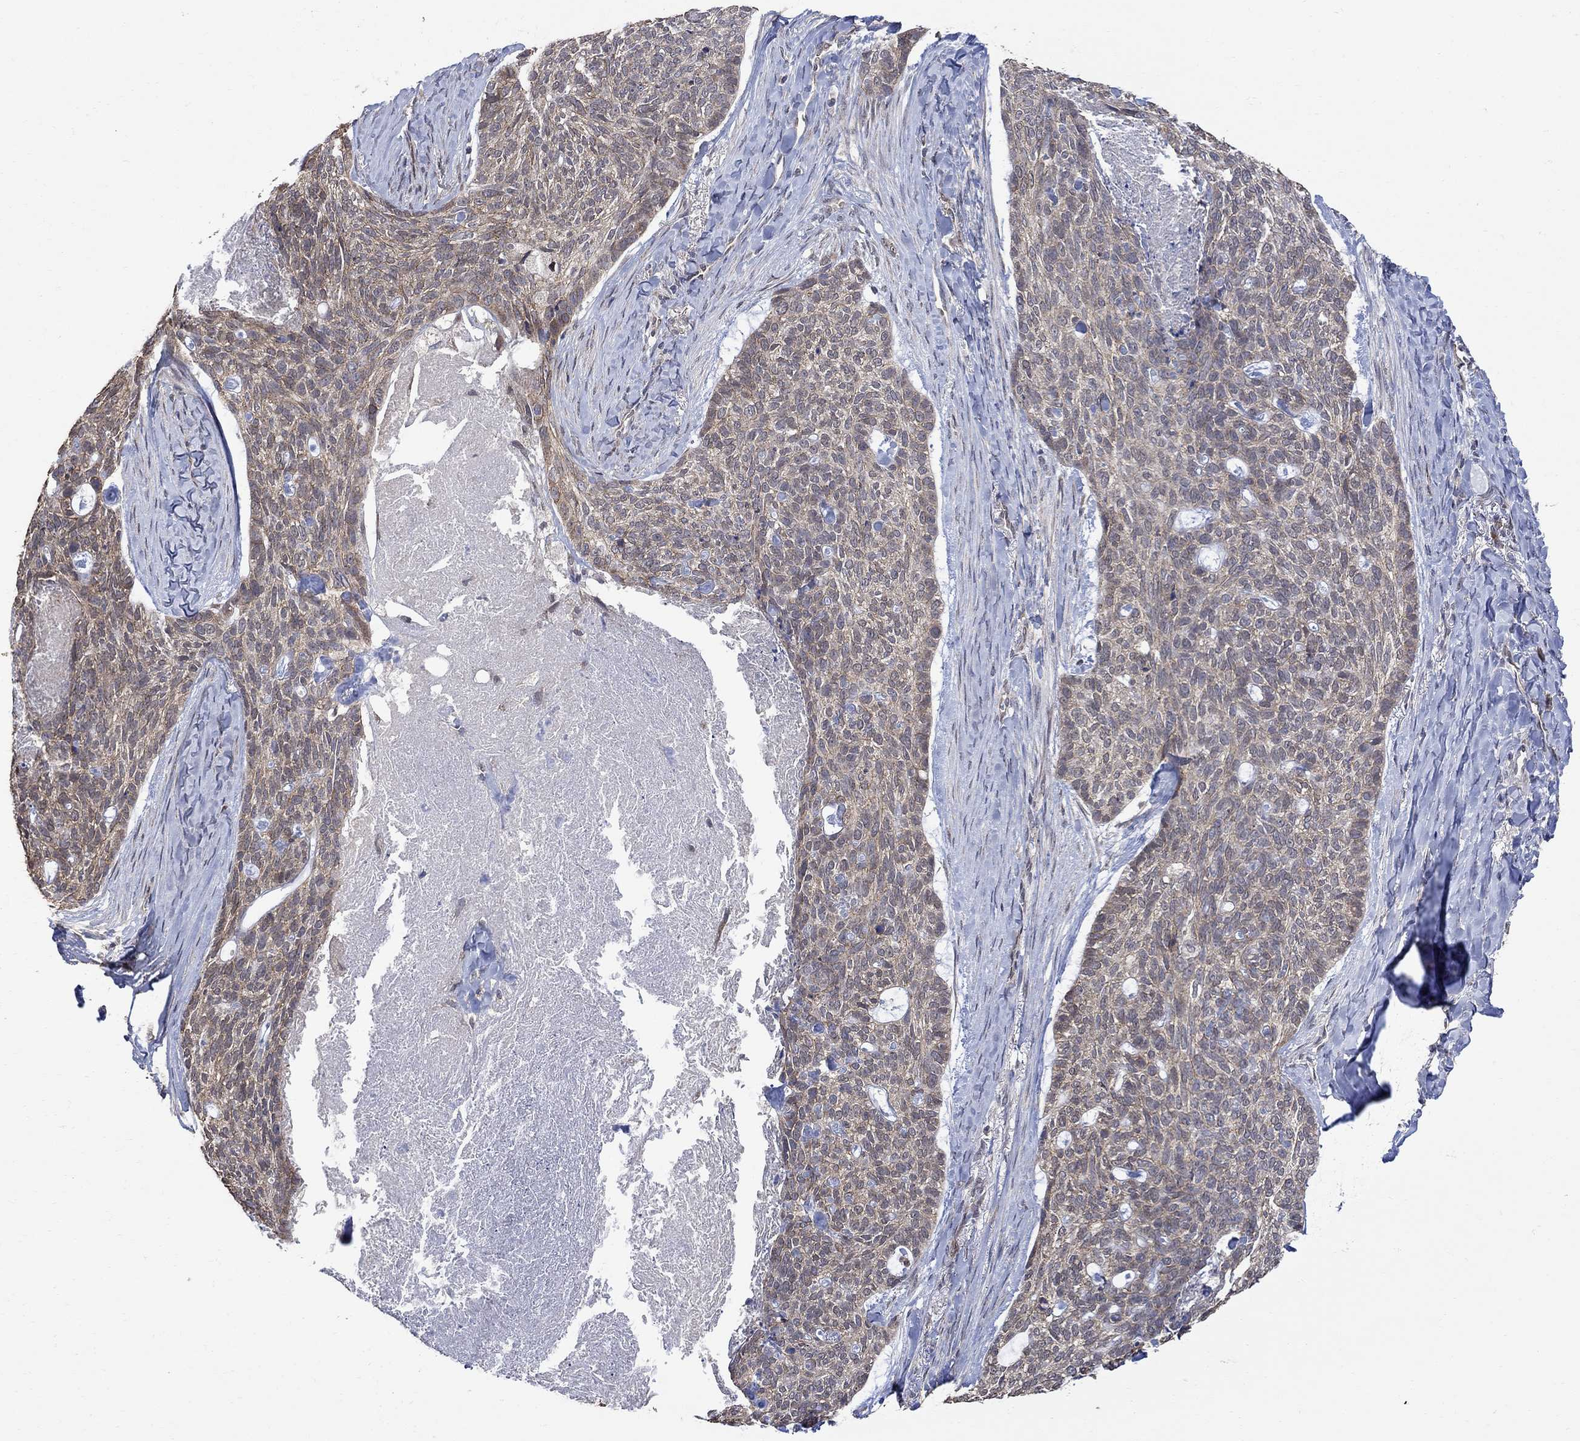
{"staining": {"intensity": "moderate", "quantity": "25%-75%", "location": "cytoplasmic/membranous"}, "tissue": "skin cancer", "cell_type": "Tumor cells", "image_type": "cancer", "snomed": [{"axis": "morphology", "description": "Basal cell carcinoma"}, {"axis": "topography", "description": "Skin"}], "caption": "Skin basal cell carcinoma stained for a protein (brown) displays moderate cytoplasmic/membranous positive positivity in approximately 25%-75% of tumor cells.", "gene": "ANKRA2", "patient": {"sex": "female", "age": 69}}